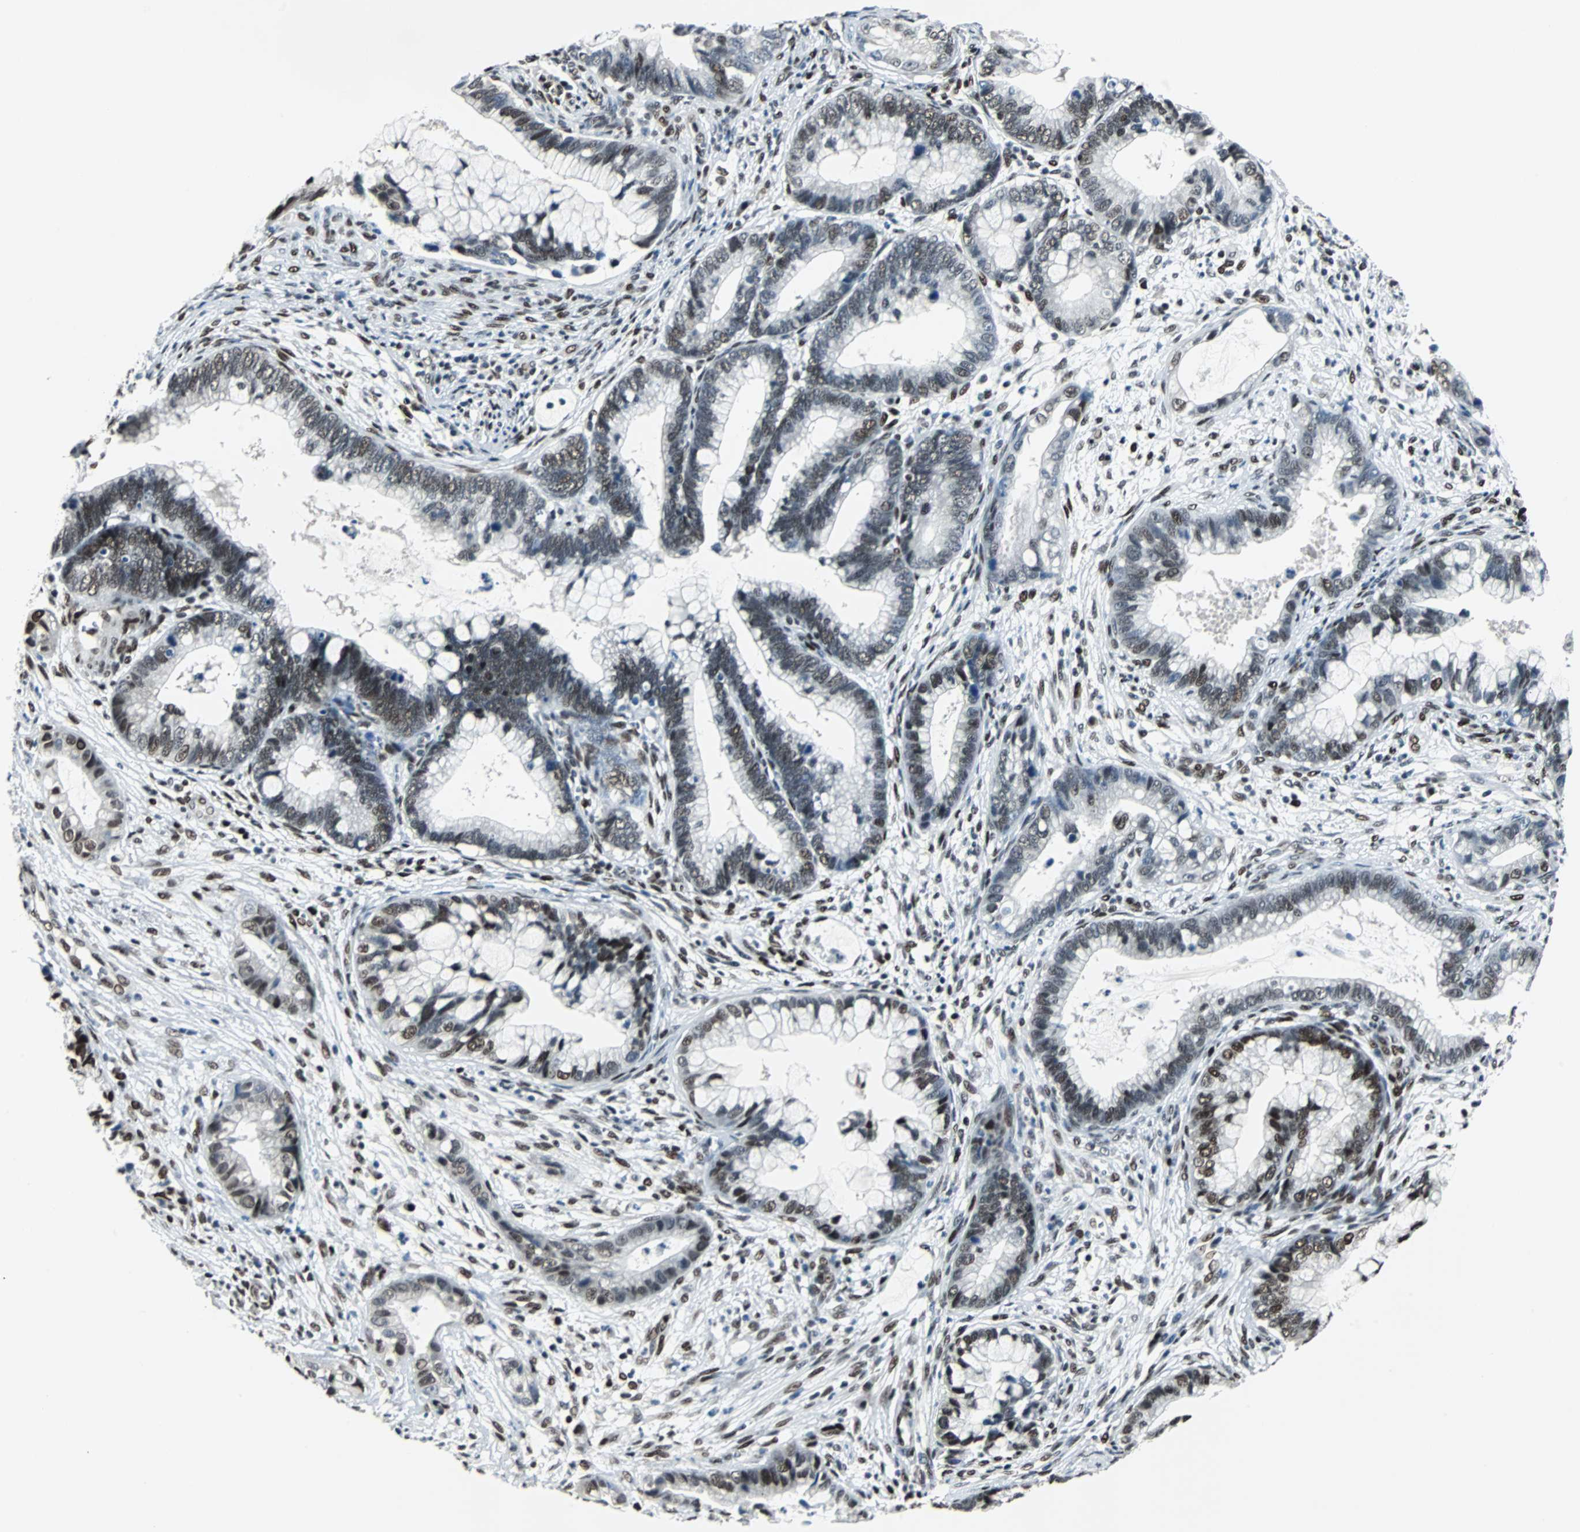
{"staining": {"intensity": "moderate", "quantity": "25%-75%", "location": "nuclear"}, "tissue": "cervical cancer", "cell_type": "Tumor cells", "image_type": "cancer", "snomed": [{"axis": "morphology", "description": "Adenocarcinoma, NOS"}, {"axis": "topography", "description": "Cervix"}], "caption": "DAB (3,3'-diaminobenzidine) immunohistochemical staining of adenocarcinoma (cervical) demonstrates moderate nuclear protein staining in about 25%-75% of tumor cells. (brown staining indicates protein expression, while blue staining denotes nuclei).", "gene": "MEF2D", "patient": {"sex": "female", "age": 44}}